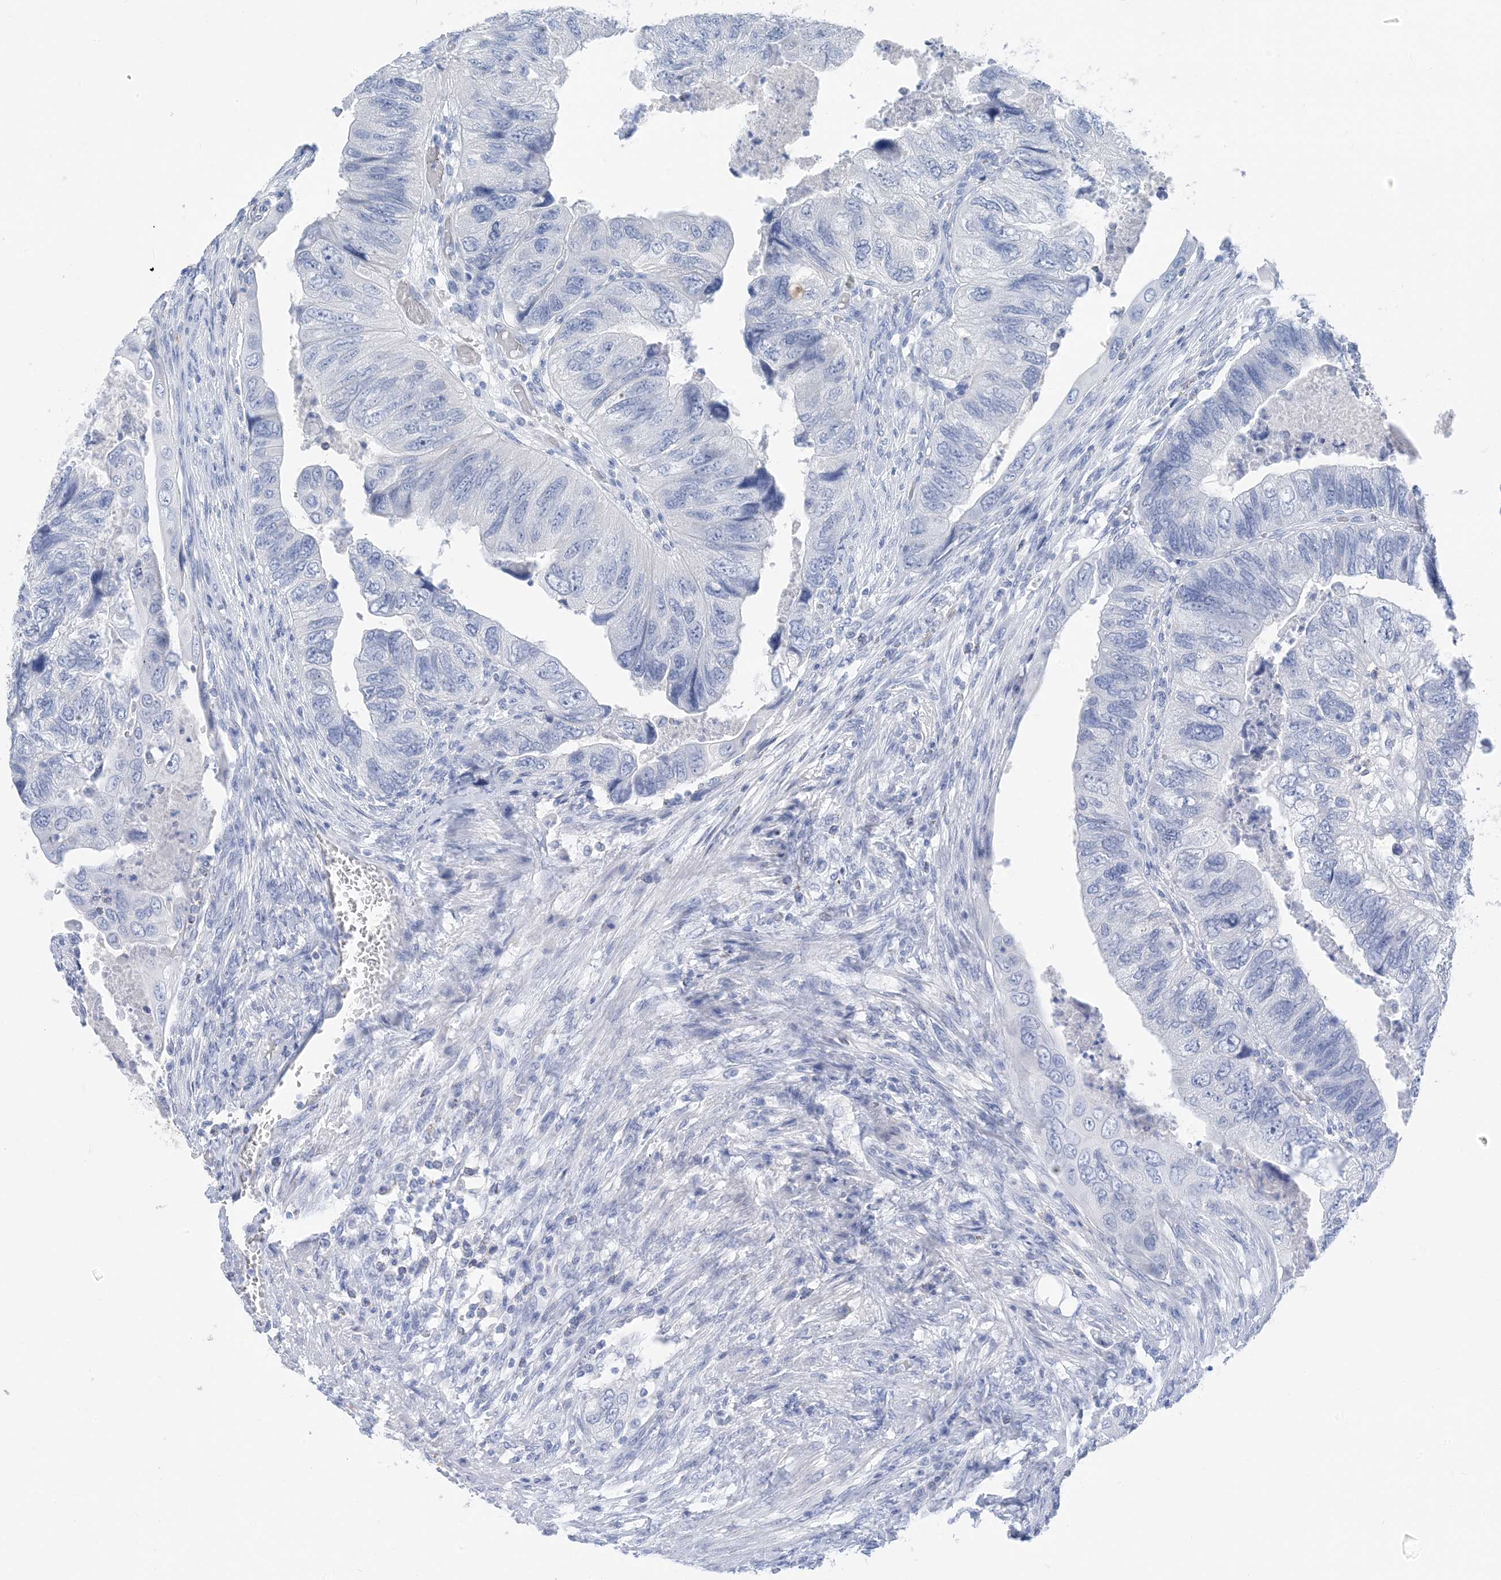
{"staining": {"intensity": "negative", "quantity": "none", "location": "none"}, "tissue": "colorectal cancer", "cell_type": "Tumor cells", "image_type": "cancer", "snomed": [{"axis": "morphology", "description": "Adenocarcinoma, NOS"}, {"axis": "topography", "description": "Rectum"}], "caption": "Immunohistochemistry image of neoplastic tissue: human colorectal cancer stained with DAB reveals no significant protein expression in tumor cells.", "gene": "SH3YL1", "patient": {"sex": "male", "age": 63}}